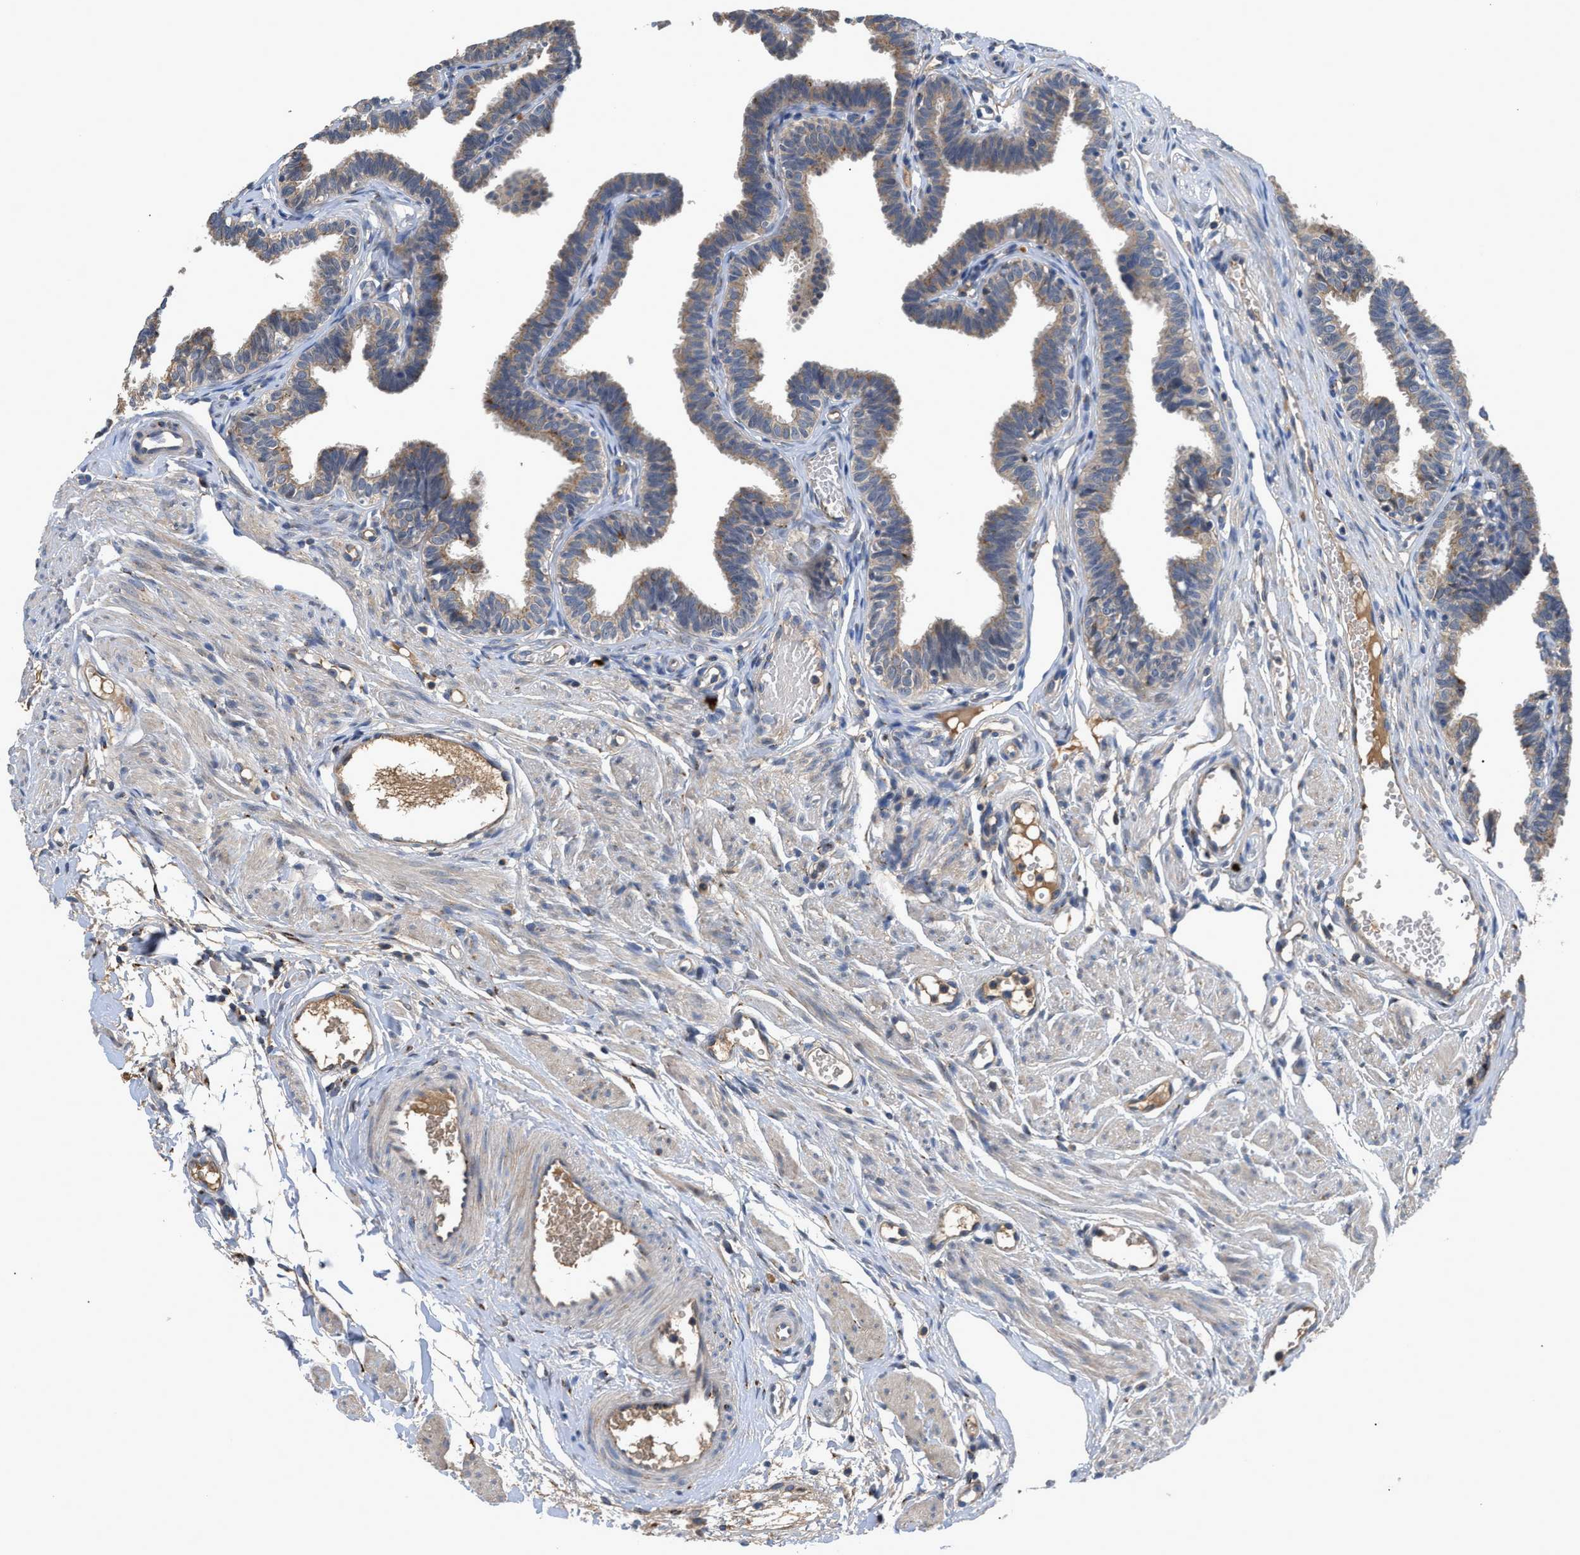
{"staining": {"intensity": "weak", "quantity": "25%-75%", "location": "cytoplasmic/membranous"}, "tissue": "fallopian tube", "cell_type": "Glandular cells", "image_type": "normal", "snomed": [{"axis": "morphology", "description": "Normal tissue, NOS"}, {"axis": "topography", "description": "Fallopian tube"}, {"axis": "topography", "description": "Ovary"}], "caption": "A low amount of weak cytoplasmic/membranous staining is identified in about 25%-75% of glandular cells in unremarkable fallopian tube.", "gene": "SIK2", "patient": {"sex": "female", "age": 23}}